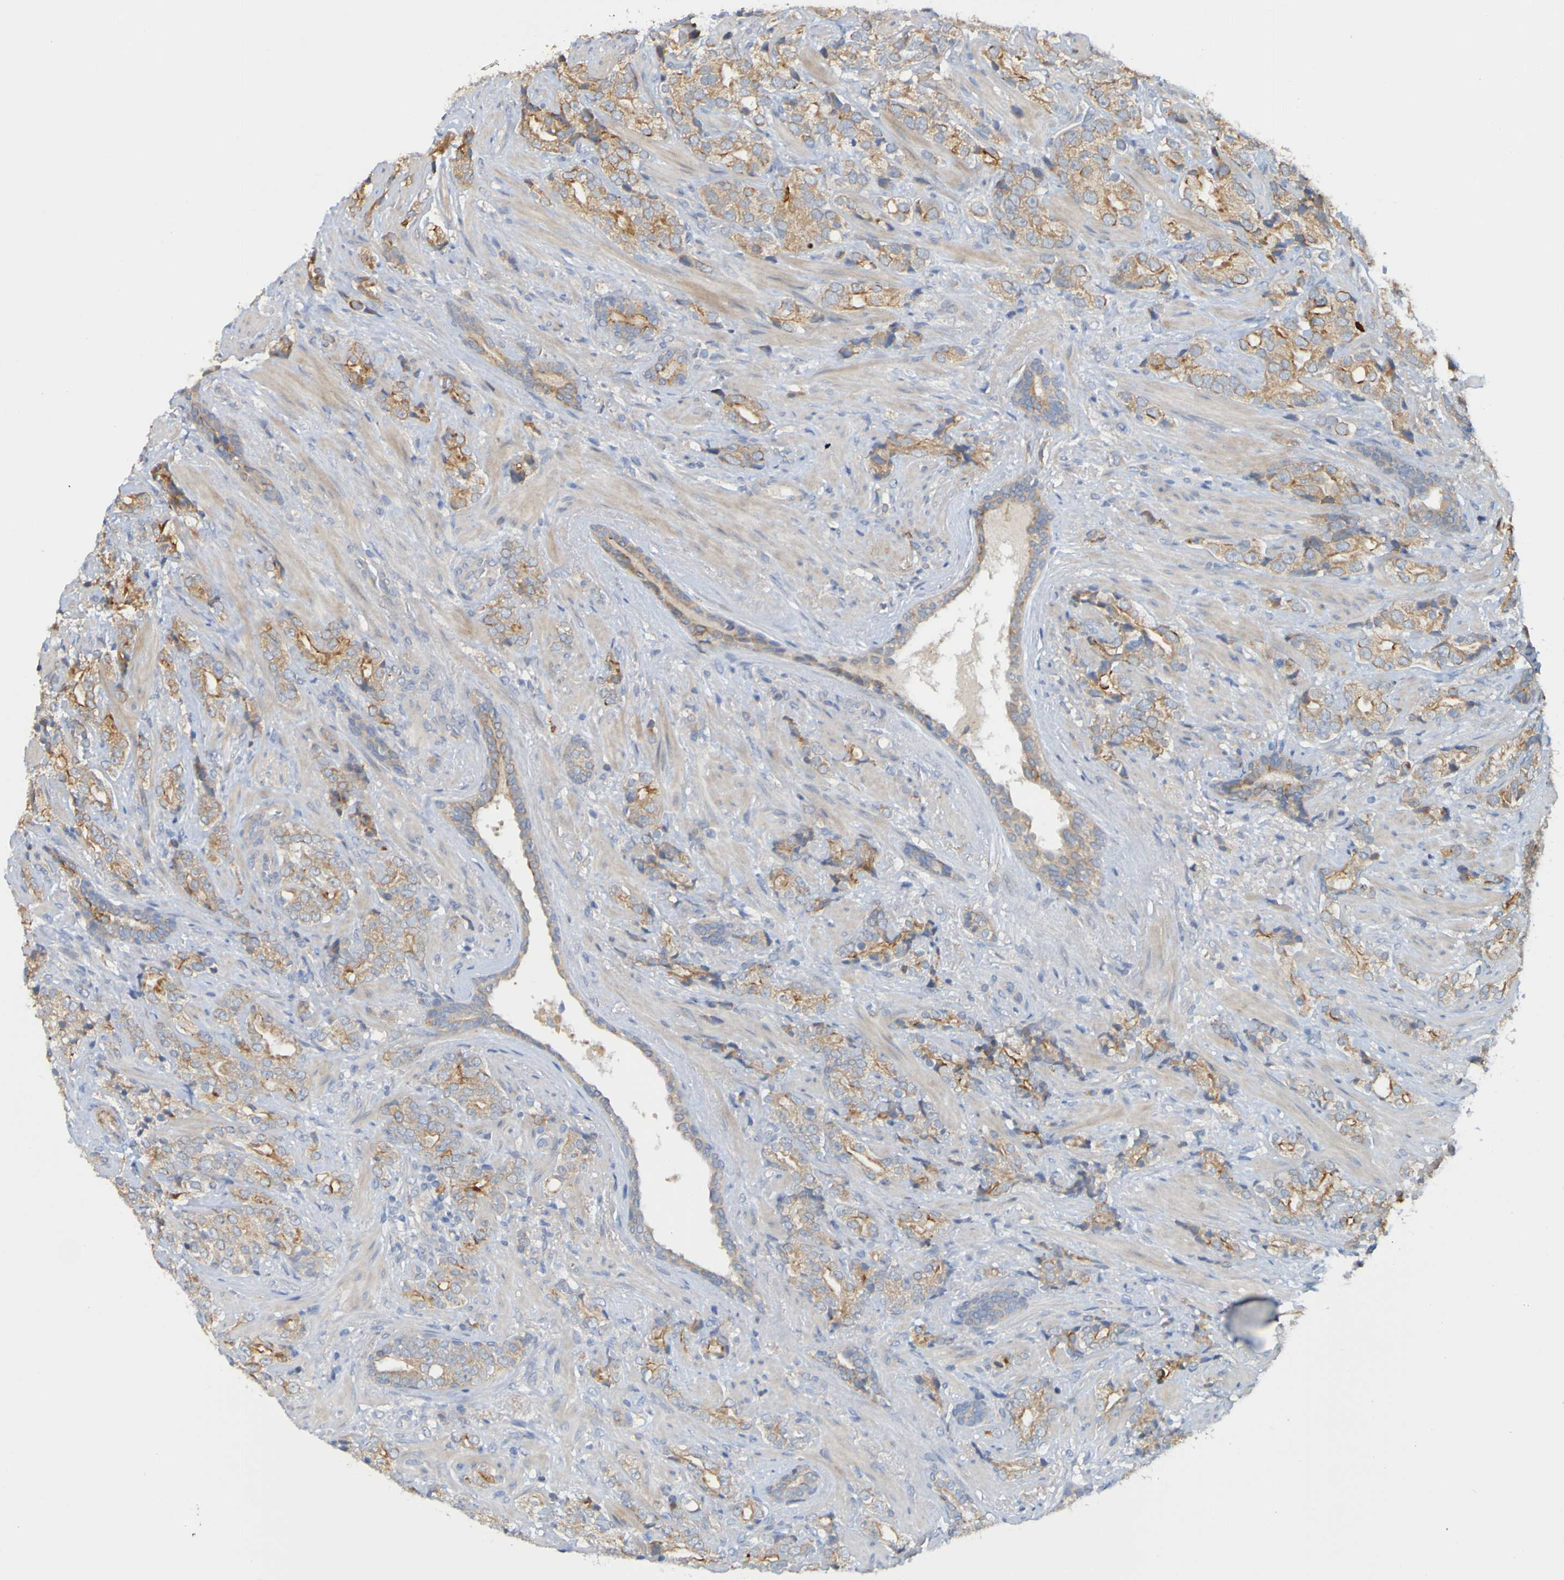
{"staining": {"intensity": "moderate", "quantity": ">75%", "location": "cytoplasmic/membranous"}, "tissue": "prostate cancer", "cell_type": "Tumor cells", "image_type": "cancer", "snomed": [{"axis": "morphology", "description": "Adenocarcinoma, High grade"}, {"axis": "topography", "description": "Prostate"}], "caption": "High-power microscopy captured an IHC histopathology image of prostate cancer (high-grade adenocarcinoma), revealing moderate cytoplasmic/membranous expression in about >75% of tumor cells.", "gene": "NAV2", "patient": {"sex": "male", "age": 71}}